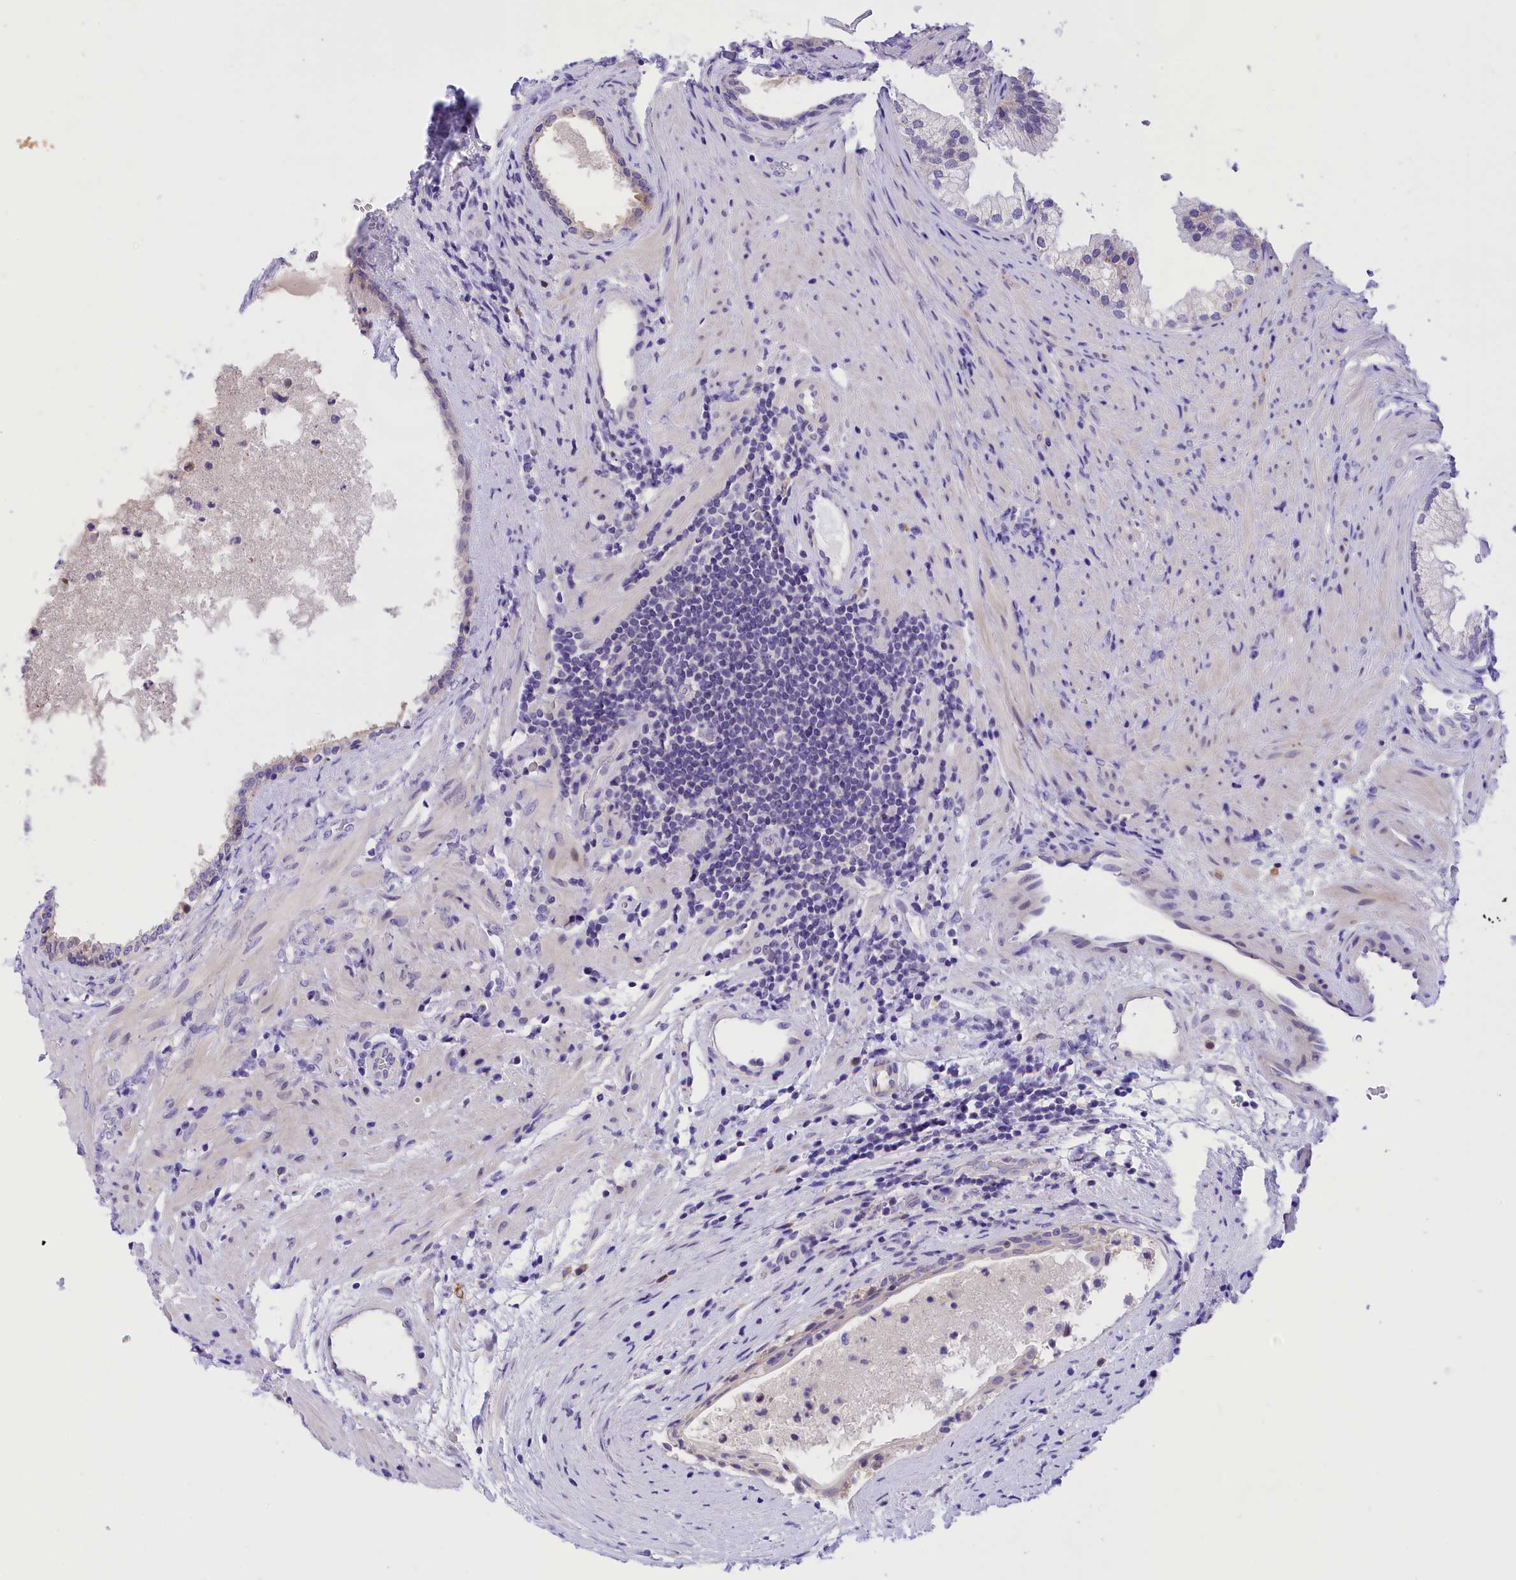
{"staining": {"intensity": "negative", "quantity": "none", "location": "none"}, "tissue": "prostate", "cell_type": "Glandular cells", "image_type": "normal", "snomed": [{"axis": "morphology", "description": "Normal tissue, NOS"}, {"axis": "topography", "description": "Prostate"}], "caption": "Human prostate stained for a protein using immunohistochemistry (IHC) displays no expression in glandular cells.", "gene": "COL6A5", "patient": {"sex": "male", "age": 76}}